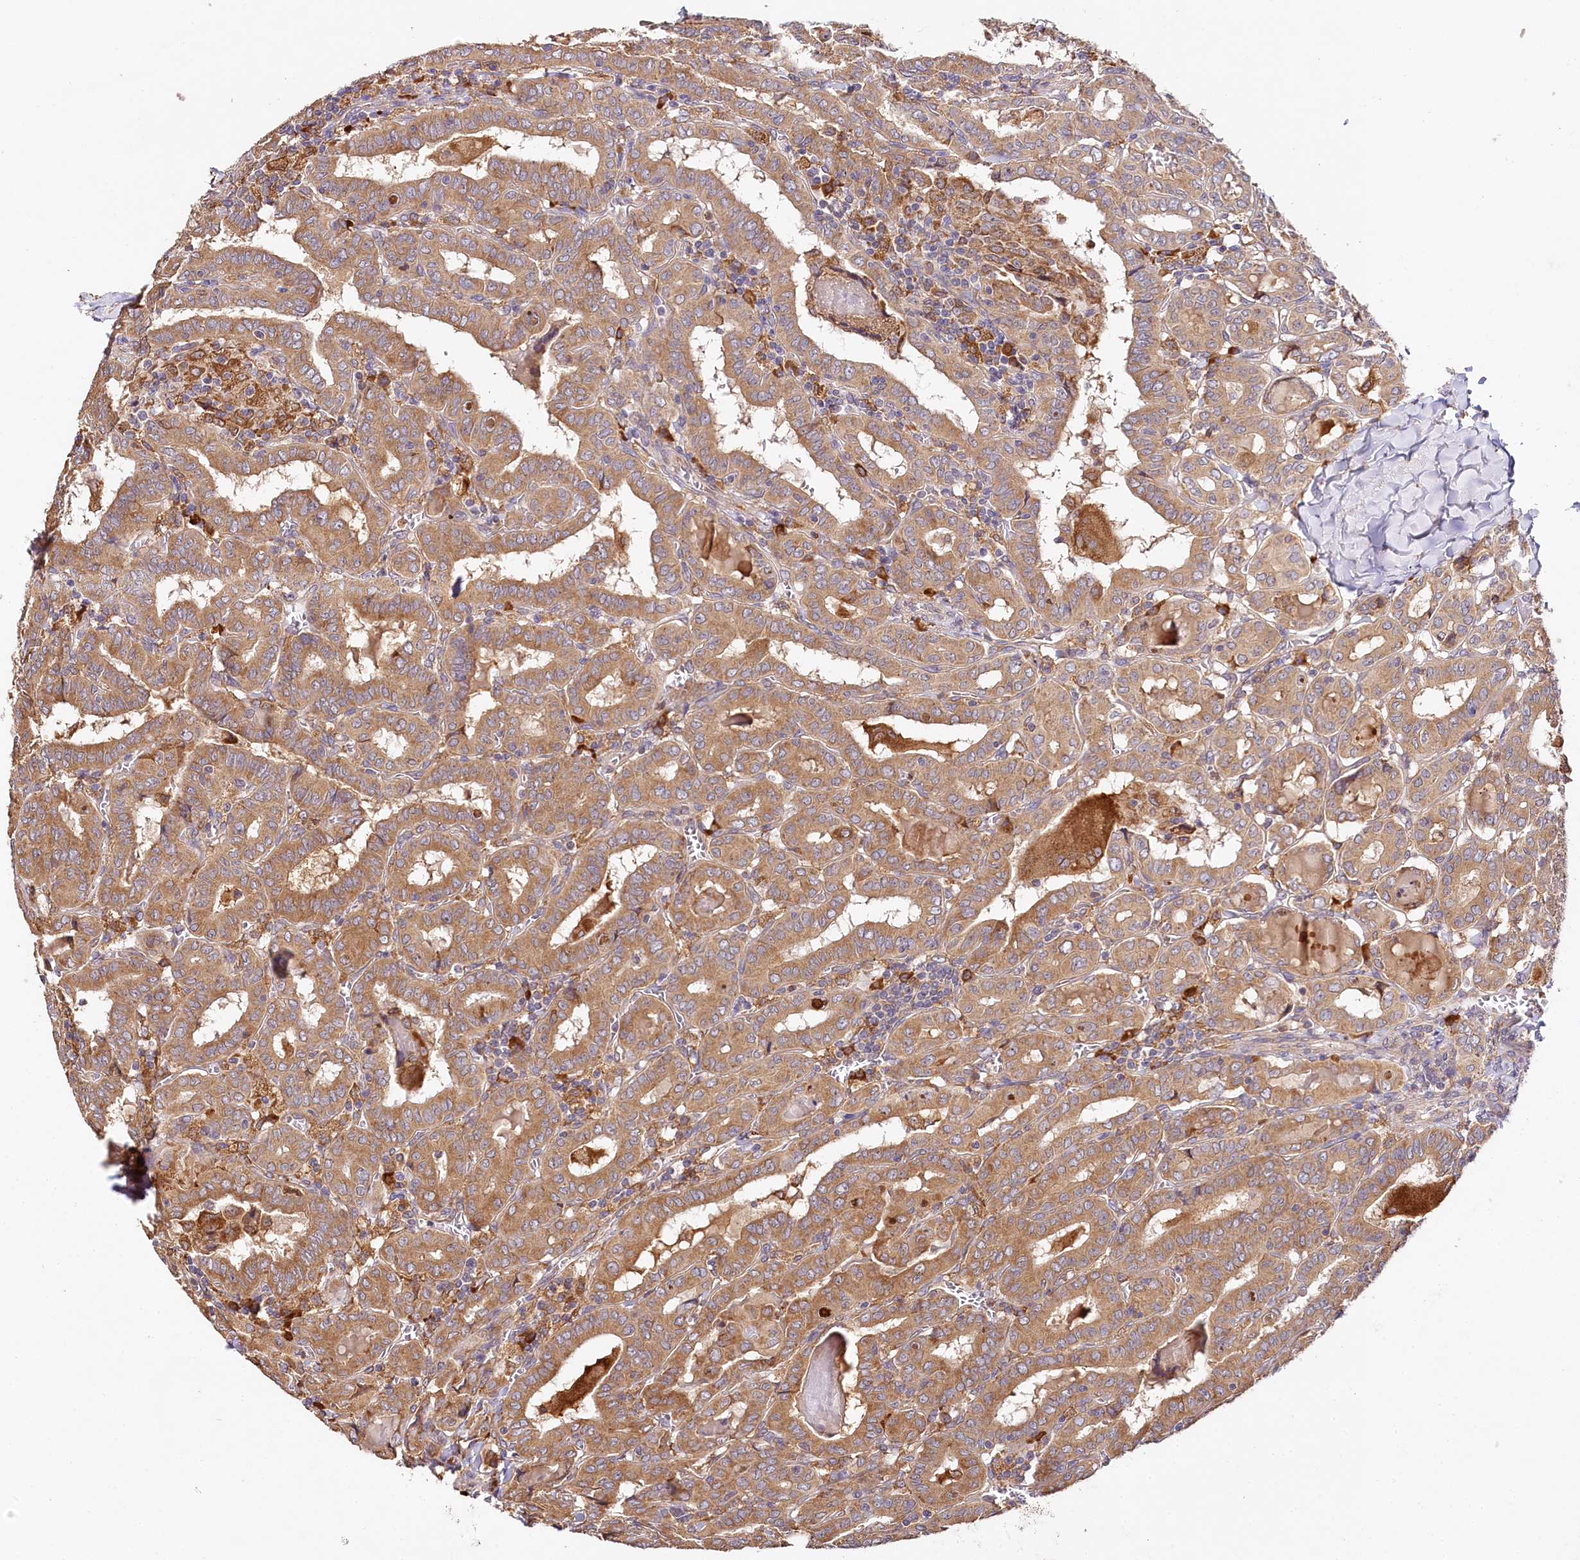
{"staining": {"intensity": "moderate", "quantity": ">75%", "location": "cytoplasmic/membranous"}, "tissue": "thyroid cancer", "cell_type": "Tumor cells", "image_type": "cancer", "snomed": [{"axis": "morphology", "description": "Papillary adenocarcinoma, NOS"}, {"axis": "topography", "description": "Thyroid gland"}], "caption": "Tumor cells show moderate cytoplasmic/membranous expression in about >75% of cells in thyroid cancer.", "gene": "VEGFA", "patient": {"sex": "female", "age": 72}}